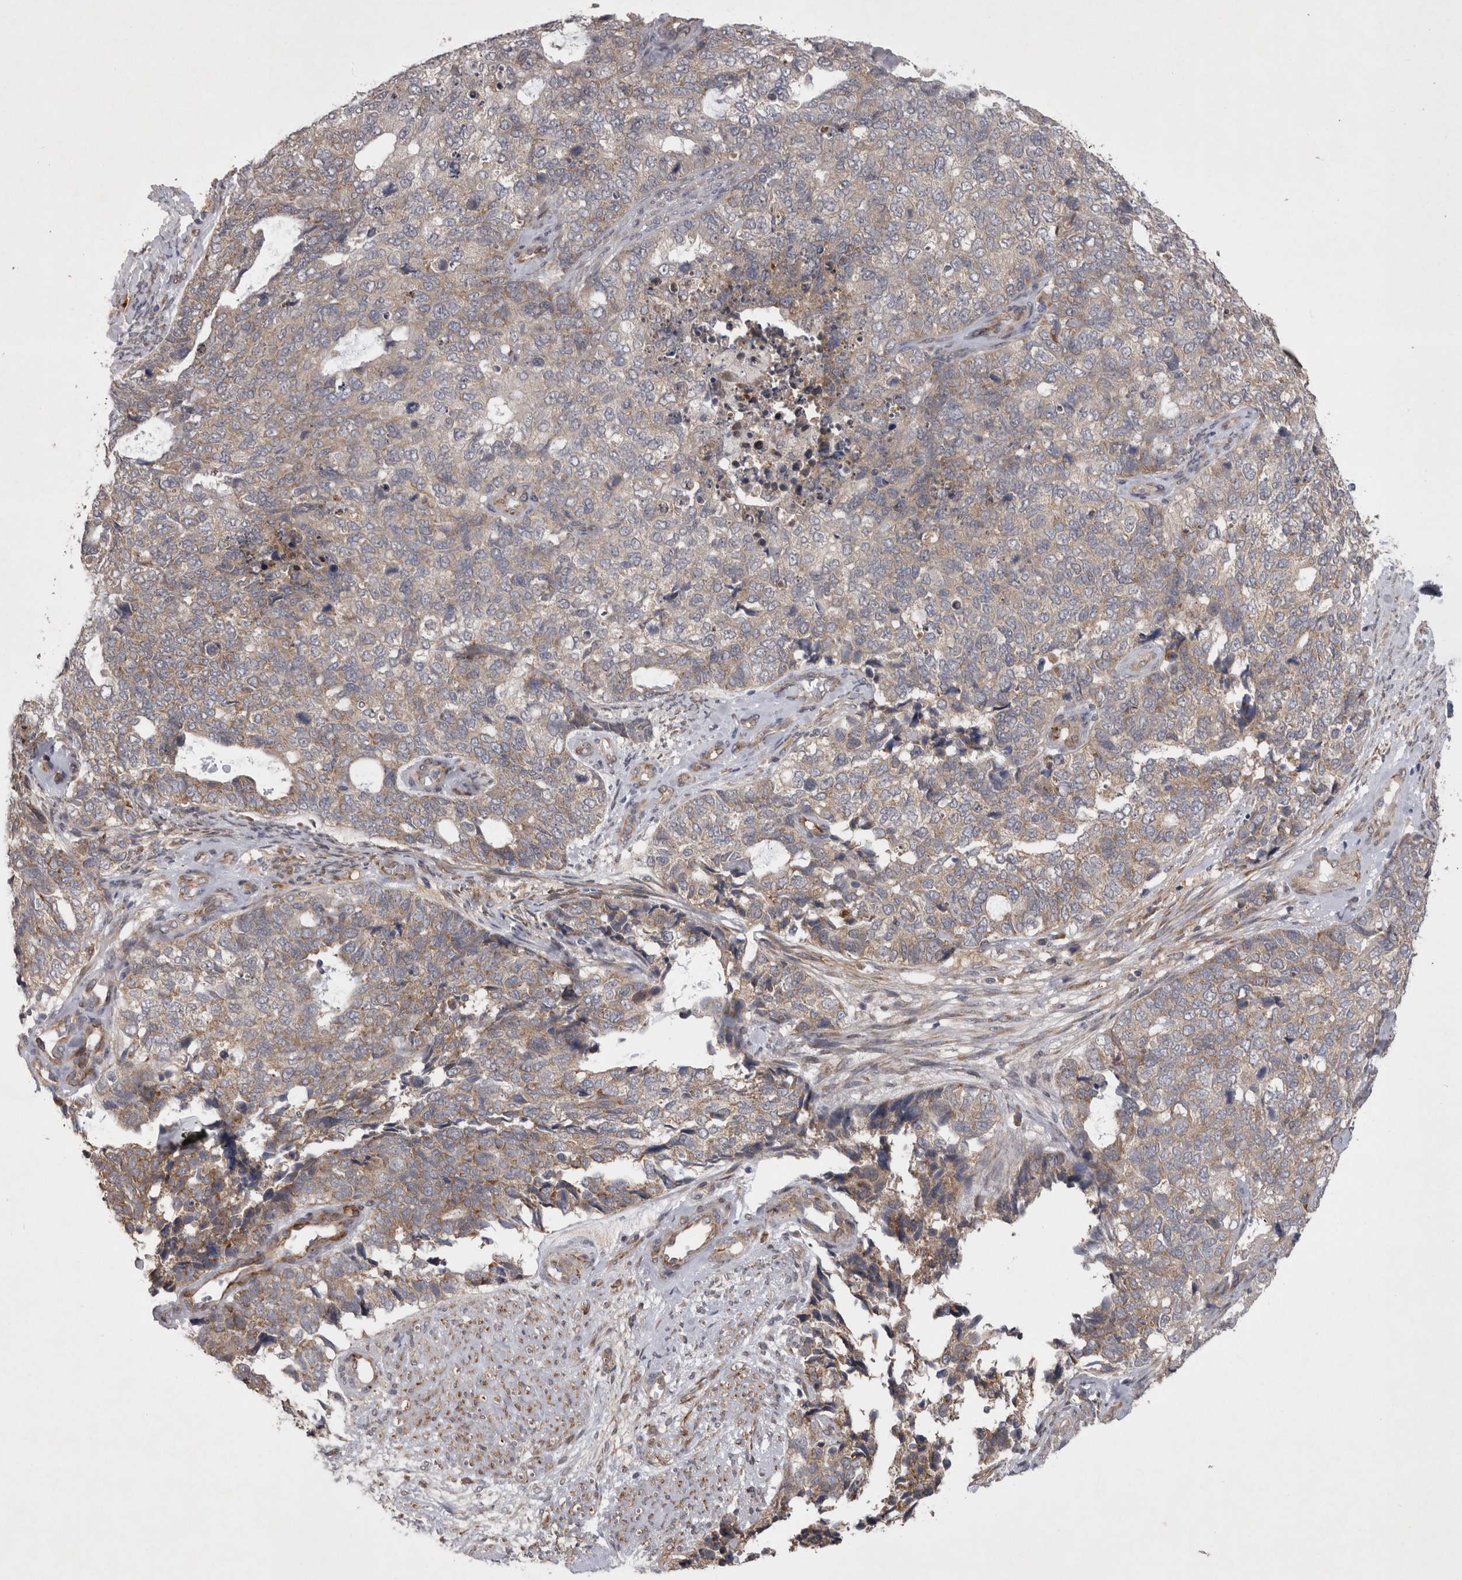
{"staining": {"intensity": "weak", "quantity": "<25%", "location": "cytoplasmic/membranous"}, "tissue": "cervical cancer", "cell_type": "Tumor cells", "image_type": "cancer", "snomed": [{"axis": "morphology", "description": "Squamous cell carcinoma, NOS"}, {"axis": "topography", "description": "Cervix"}], "caption": "A histopathology image of human squamous cell carcinoma (cervical) is negative for staining in tumor cells.", "gene": "DDX6", "patient": {"sex": "female", "age": 63}}